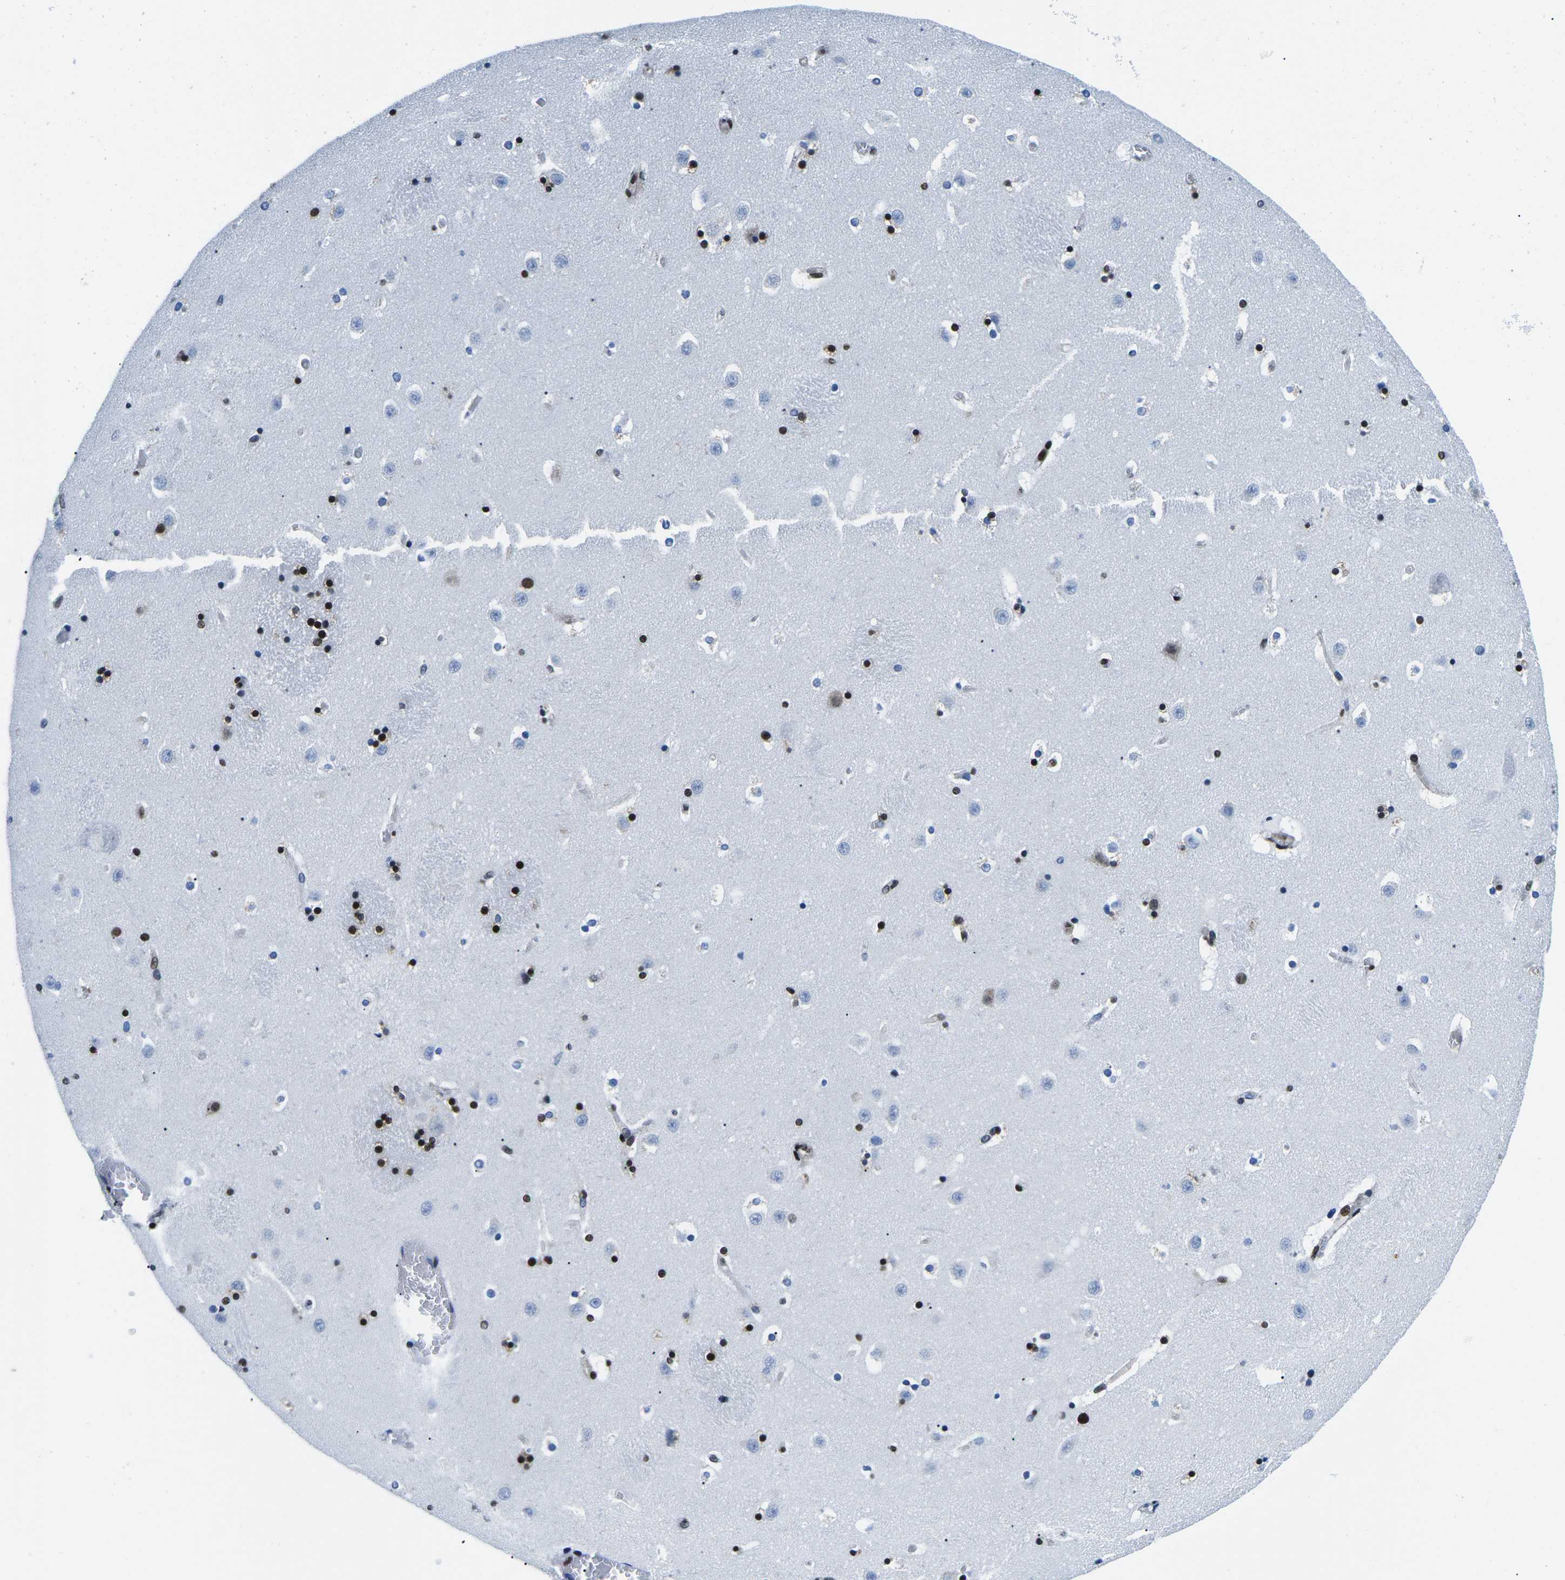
{"staining": {"intensity": "strong", "quantity": ">75%", "location": "nuclear"}, "tissue": "caudate", "cell_type": "Glial cells", "image_type": "normal", "snomed": [{"axis": "morphology", "description": "Normal tissue, NOS"}, {"axis": "topography", "description": "Lateral ventricle wall"}], "caption": "Immunohistochemical staining of benign human caudate displays strong nuclear protein positivity in approximately >75% of glial cells.", "gene": "ATF1", "patient": {"sex": "male", "age": 45}}